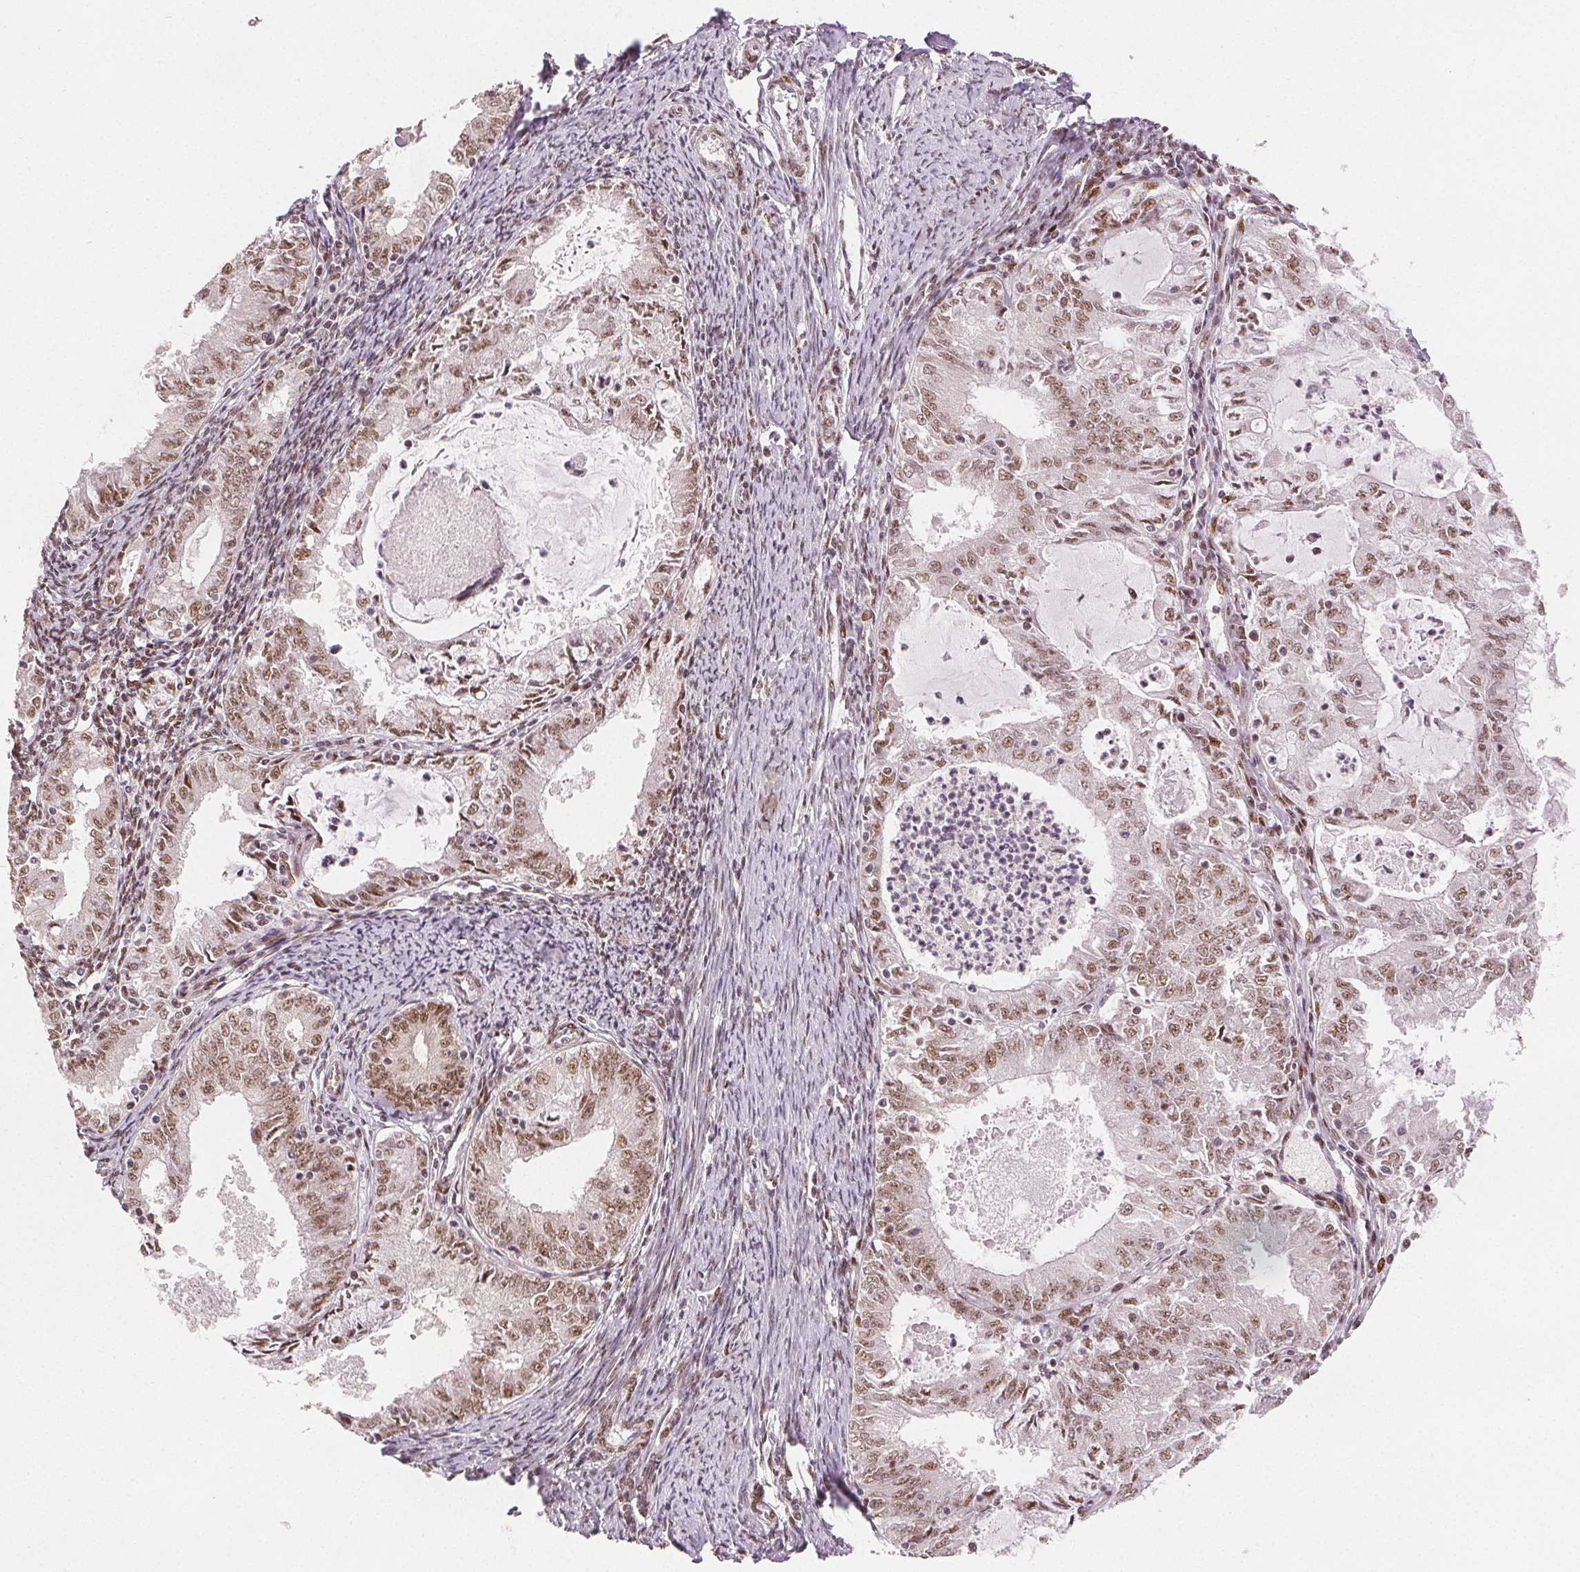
{"staining": {"intensity": "moderate", "quantity": ">75%", "location": "nuclear"}, "tissue": "endometrial cancer", "cell_type": "Tumor cells", "image_type": "cancer", "snomed": [{"axis": "morphology", "description": "Adenocarcinoma, NOS"}, {"axis": "topography", "description": "Endometrium"}], "caption": "Immunohistochemistry (IHC) of endometrial cancer demonstrates medium levels of moderate nuclear expression in about >75% of tumor cells.", "gene": "ZNF703", "patient": {"sex": "female", "age": 57}}